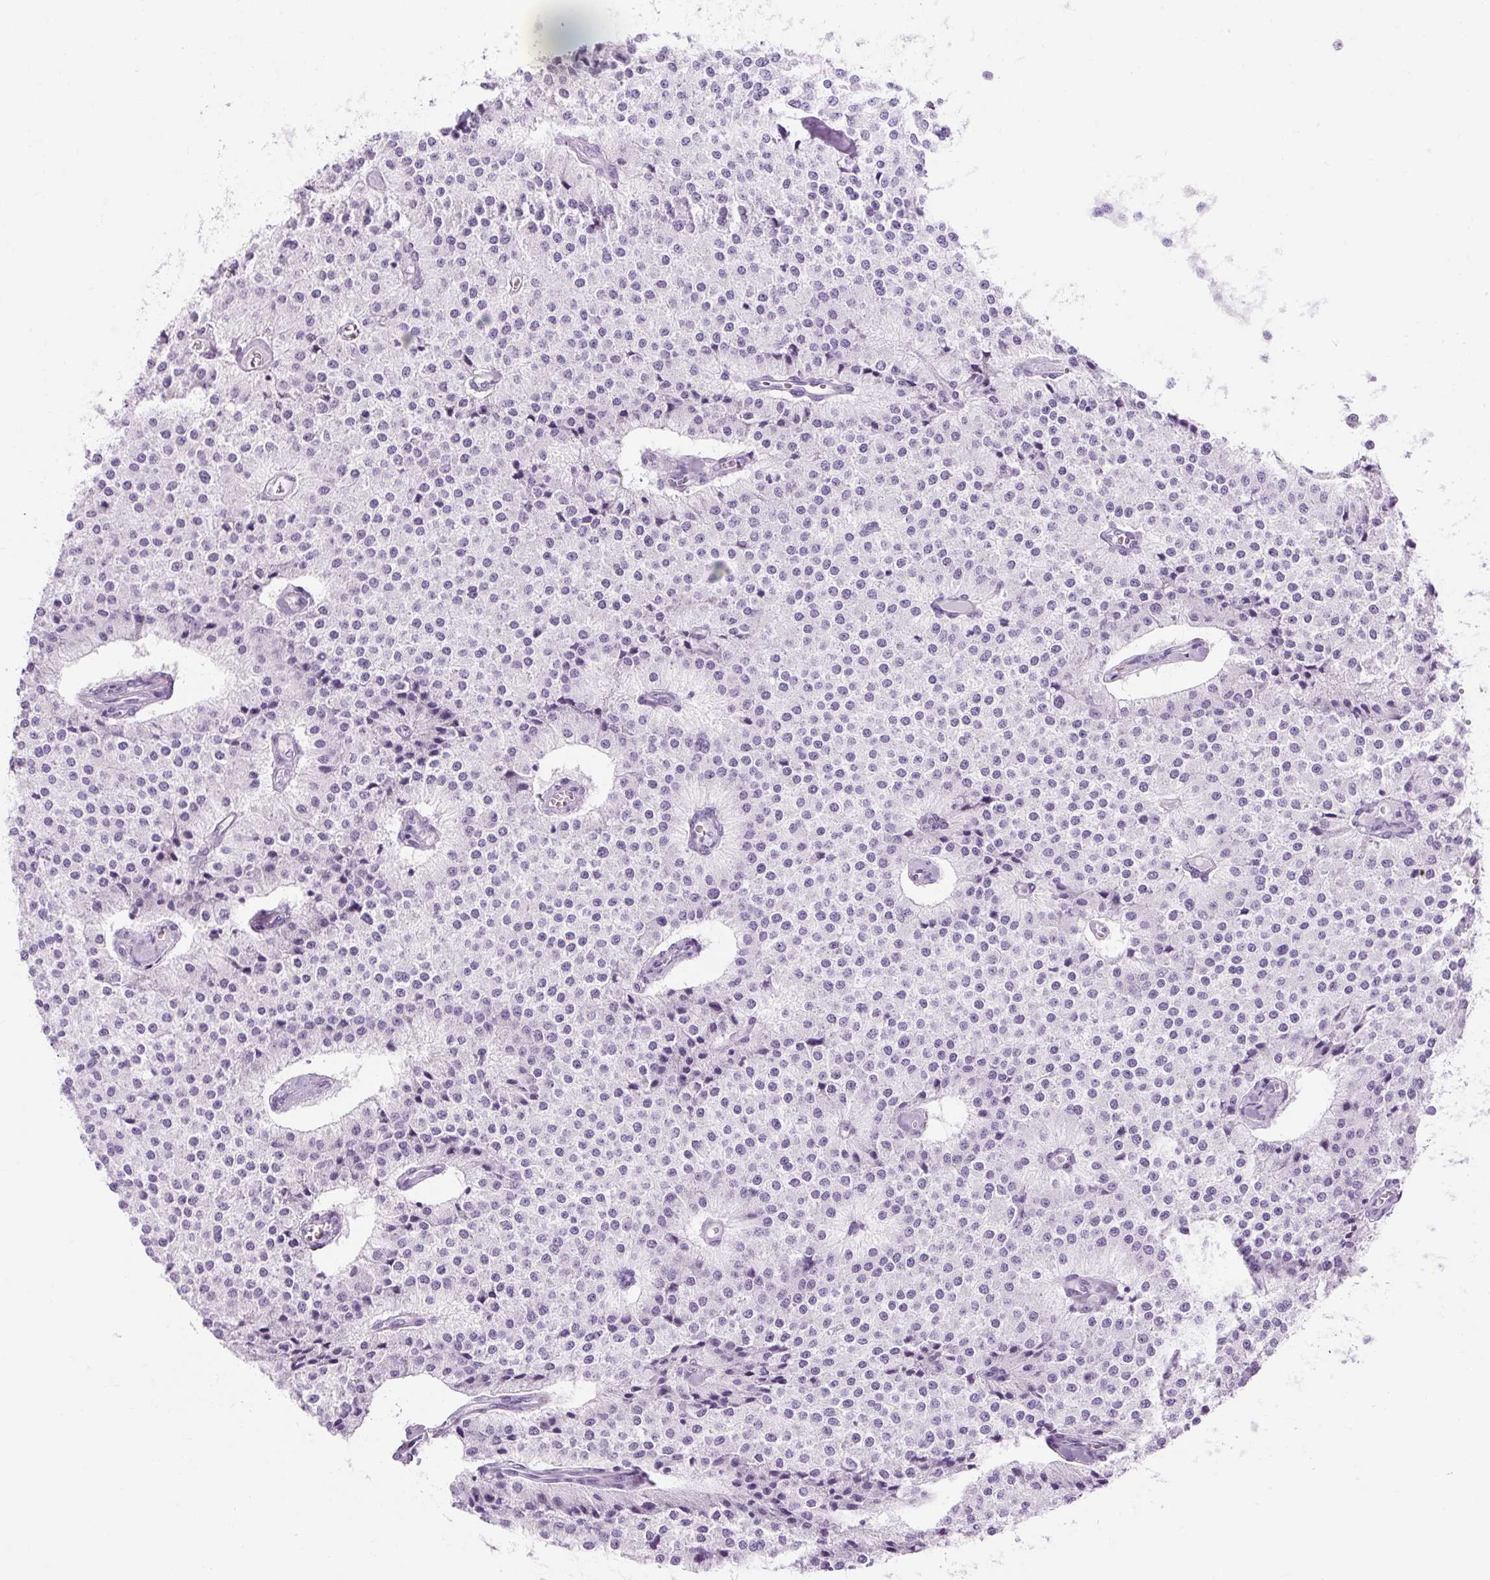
{"staining": {"intensity": "negative", "quantity": "none", "location": "none"}, "tissue": "carcinoid", "cell_type": "Tumor cells", "image_type": "cancer", "snomed": [{"axis": "morphology", "description": "Carcinoid, malignant, NOS"}, {"axis": "topography", "description": "Colon"}], "caption": "High magnification brightfield microscopy of carcinoid (malignant) stained with DAB (3,3'-diaminobenzidine) (brown) and counterstained with hematoxylin (blue): tumor cells show no significant positivity. The staining was performed using DAB to visualize the protein expression in brown, while the nuclei were stained in blue with hematoxylin (Magnification: 20x).", "gene": "TIGD2", "patient": {"sex": "female", "age": 52}}